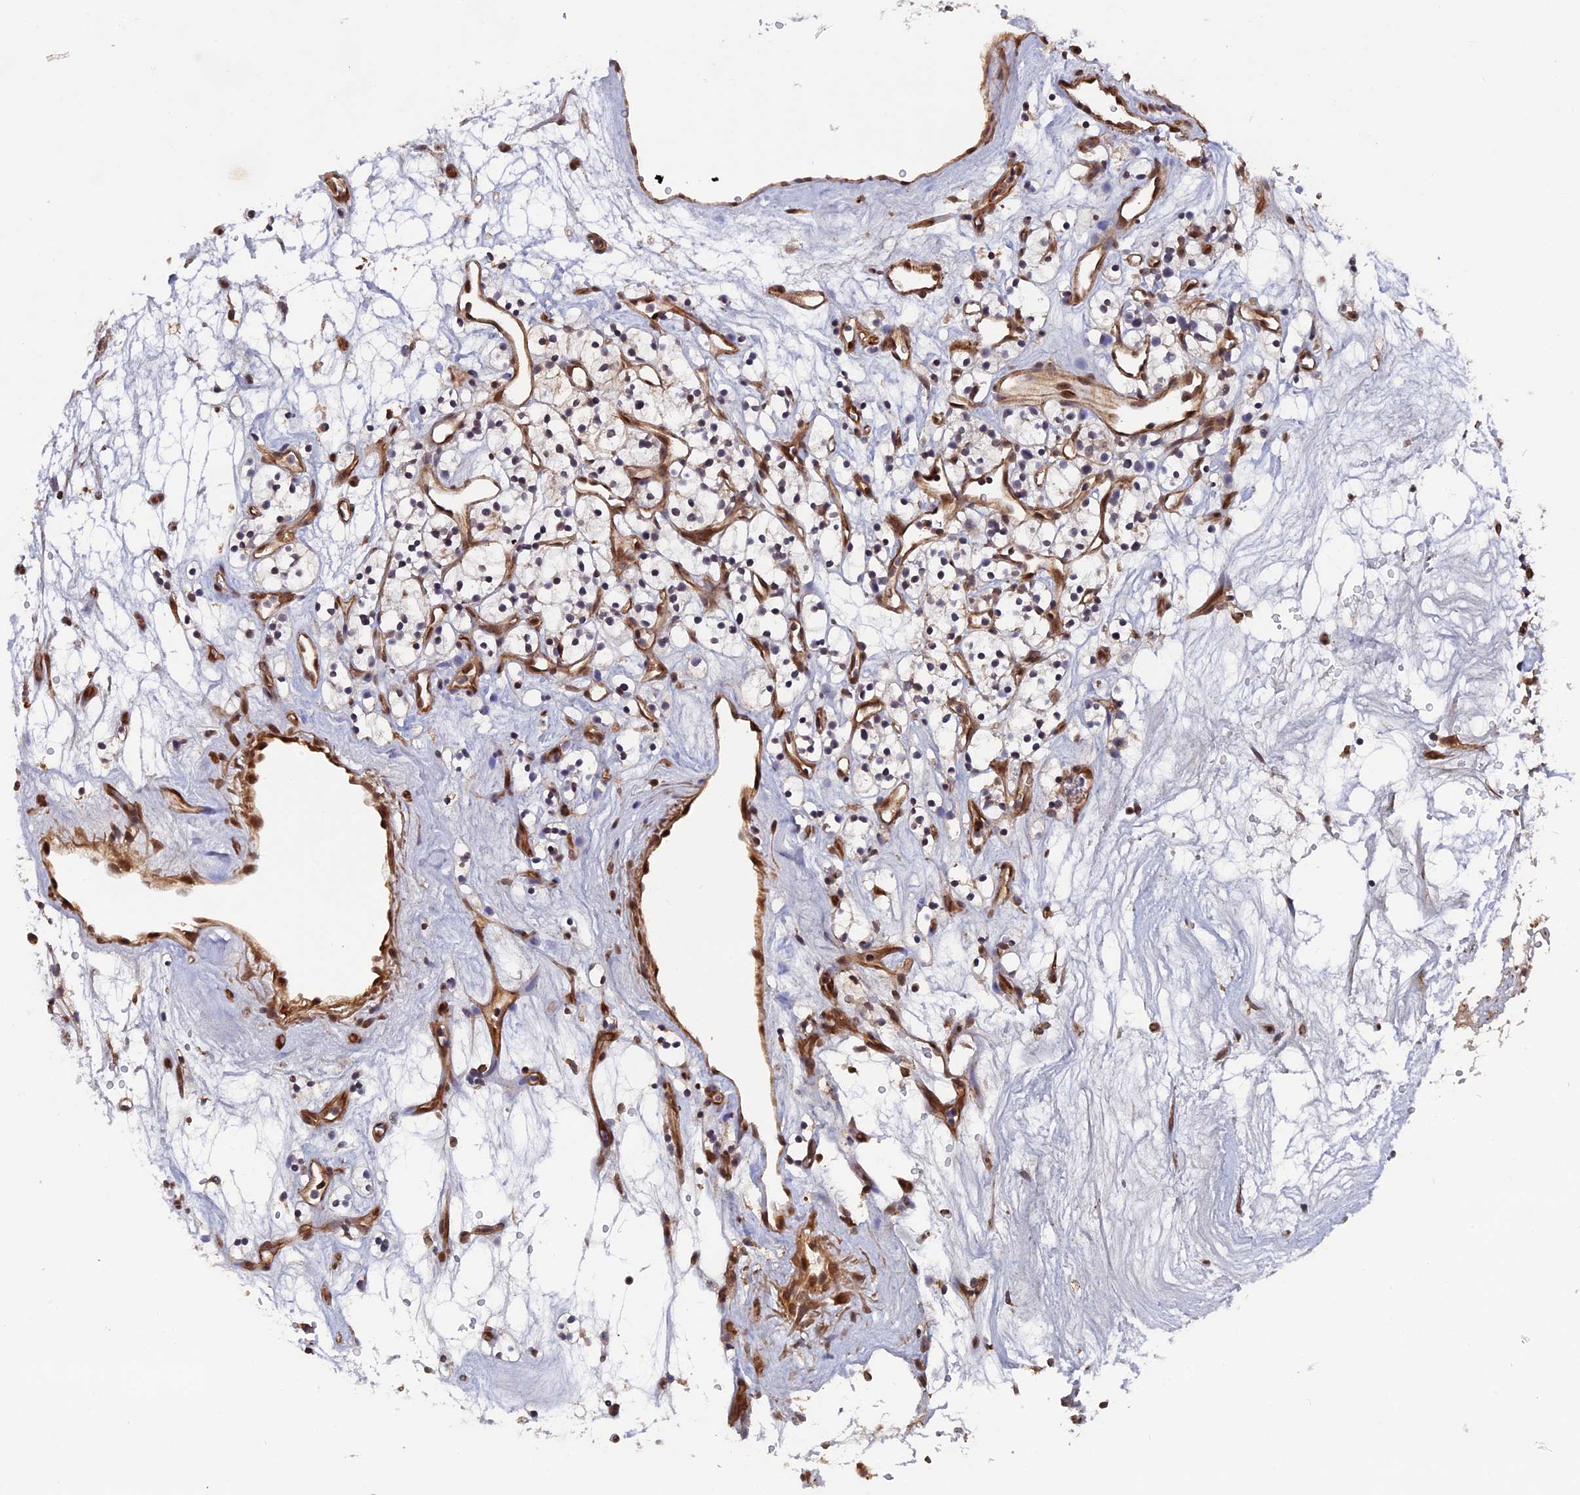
{"staining": {"intensity": "weak", "quantity": "<25%", "location": "nuclear"}, "tissue": "renal cancer", "cell_type": "Tumor cells", "image_type": "cancer", "snomed": [{"axis": "morphology", "description": "Adenocarcinoma, NOS"}, {"axis": "topography", "description": "Kidney"}], "caption": "IHC photomicrograph of neoplastic tissue: human renal cancer (adenocarcinoma) stained with DAB (3,3'-diaminobenzidine) reveals no significant protein staining in tumor cells.", "gene": "NOSIP", "patient": {"sex": "female", "age": 57}}